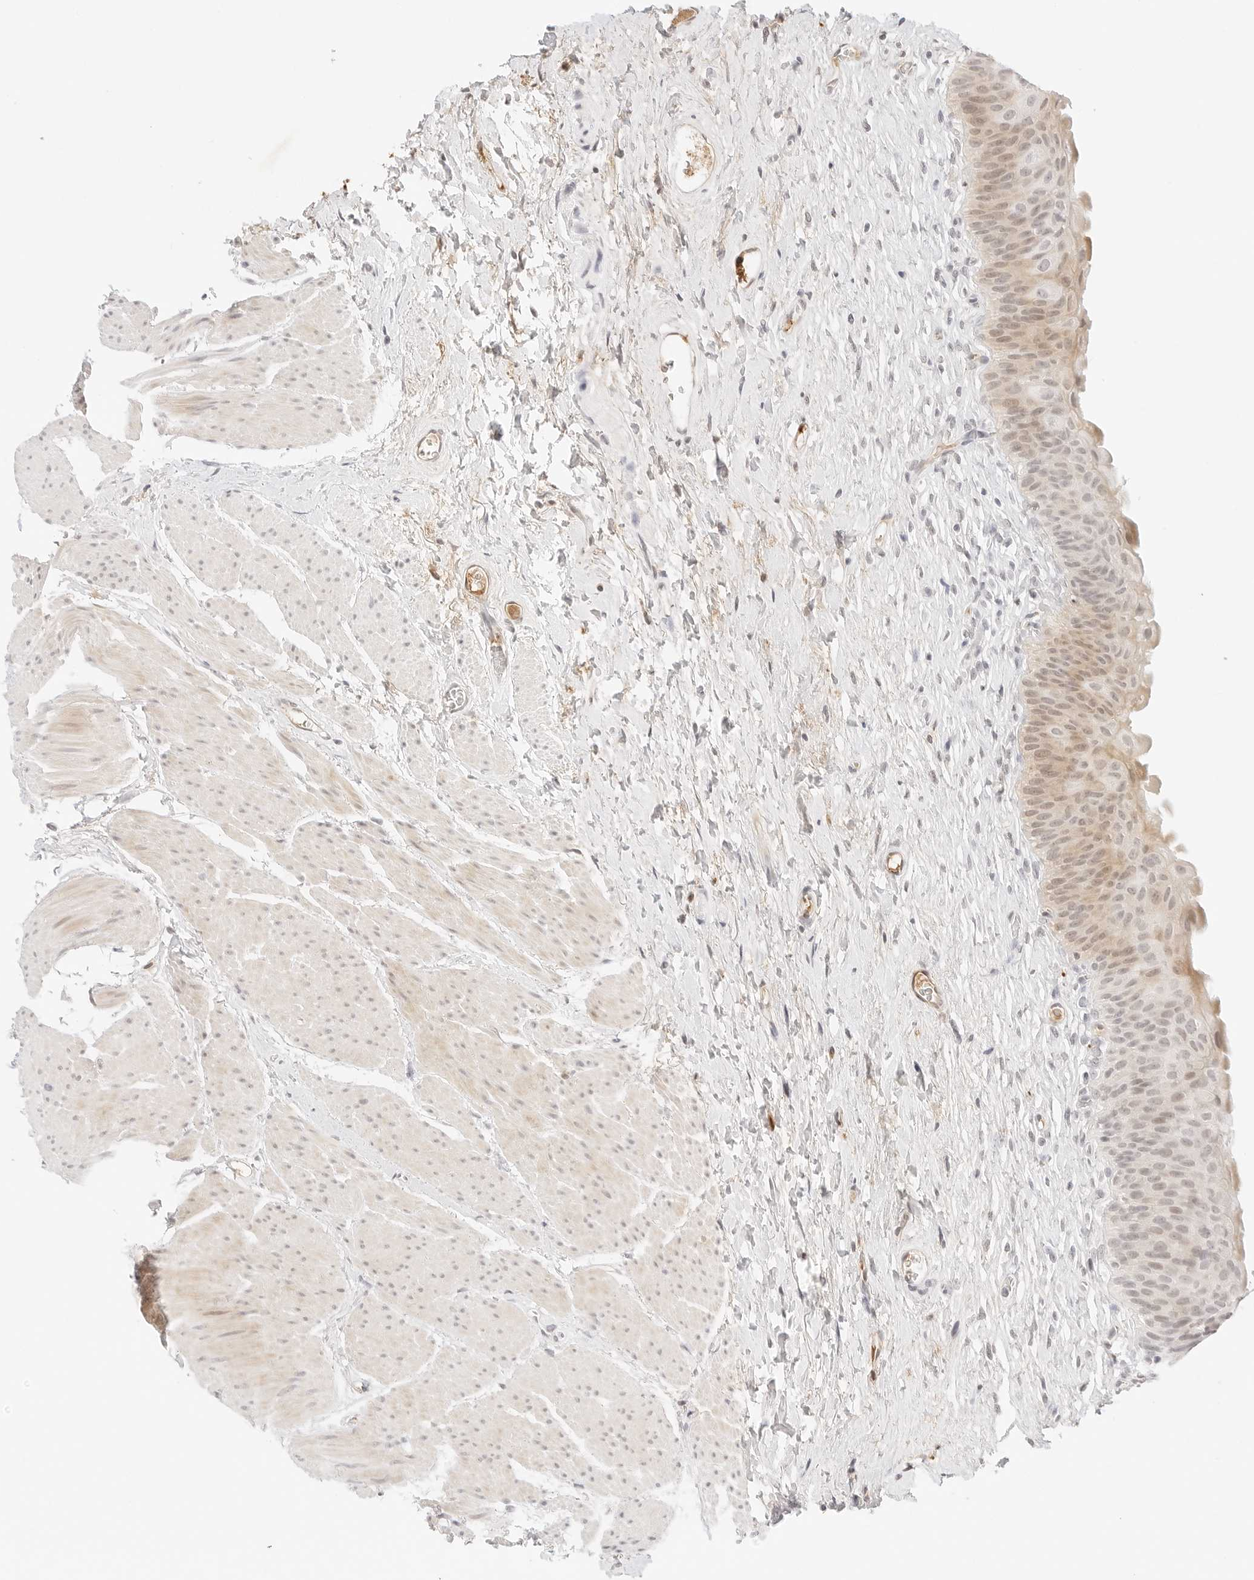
{"staining": {"intensity": "weak", "quantity": ">75%", "location": "cytoplasmic/membranous,nuclear"}, "tissue": "urinary bladder", "cell_type": "Urothelial cells", "image_type": "normal", "snomed": [{"axis": "morphology", "description": "Normal tissue, NOS"}, {"axis": "topography", "description": "Urinary bladder"}], "caption": "Immunohistochemical staining of benign urinary bladder reveals weak cytoplasmic/membranous,nuclear protein expression in approximately >75% of urothelial cells.", "gene": "XKR4", "patient": {"sex": "male", "age": 74}}